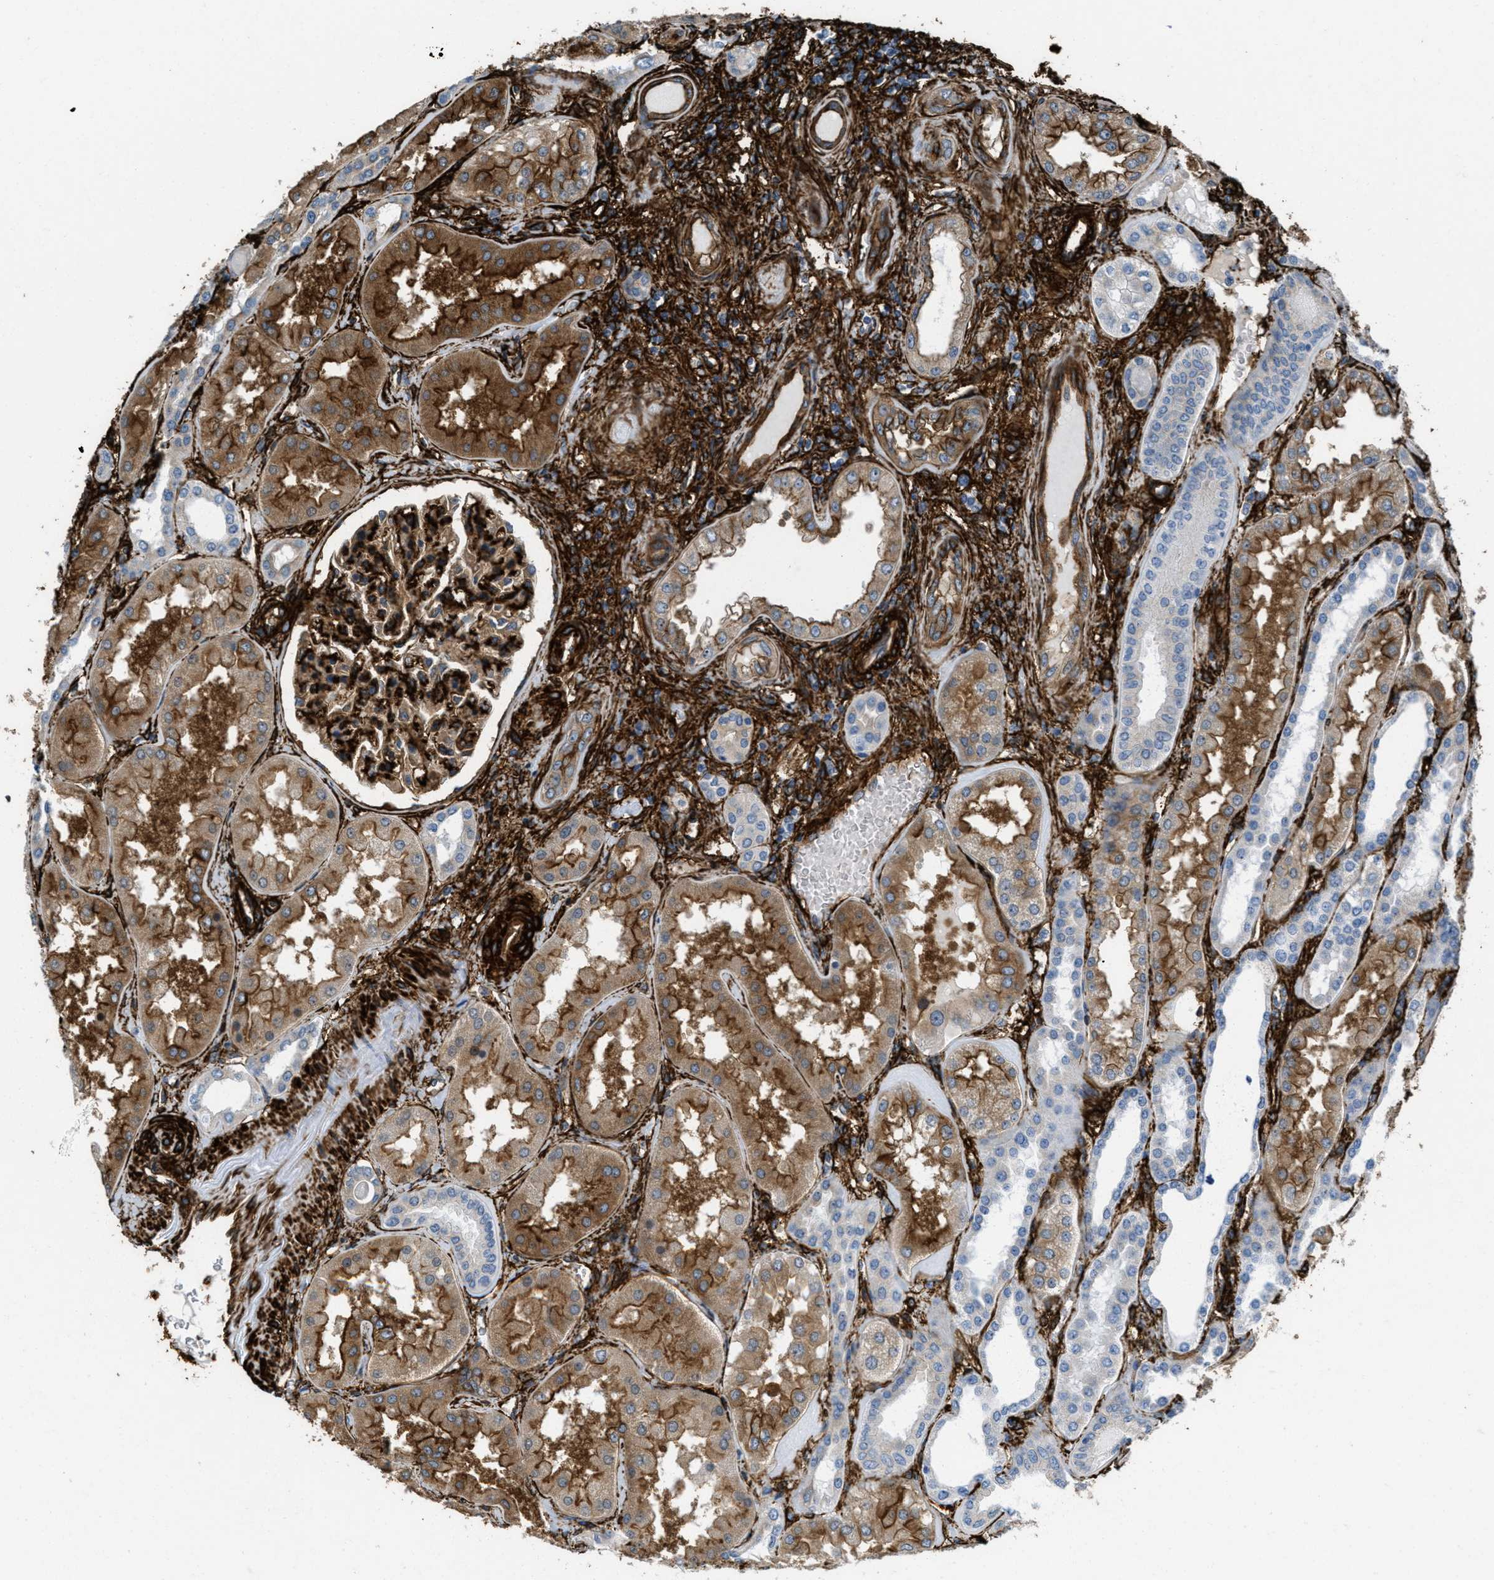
{"staining": {"intensity": "strong", "quantity": ">75%", "location": "cytoplasmic/membranous"}, "tissue": "kidney", "cell_type": "Cells in glomeruli", "image_type": "normal", "snomed": [{"axis": "morphology", "description": "Normal tissue, NOS"}, {"axis": "topography", "description": "Kidney"}], "caption": "This image displays benign kidney stained with immunohistochemistry to label a protein in brown. The cytoplasmic/membranous of cells in glomeruli show strong positivity for the protein. Nuclei are counter-stained blue.", "gene": "CALD1", "patient": {"sex": "female", "age": 56}}